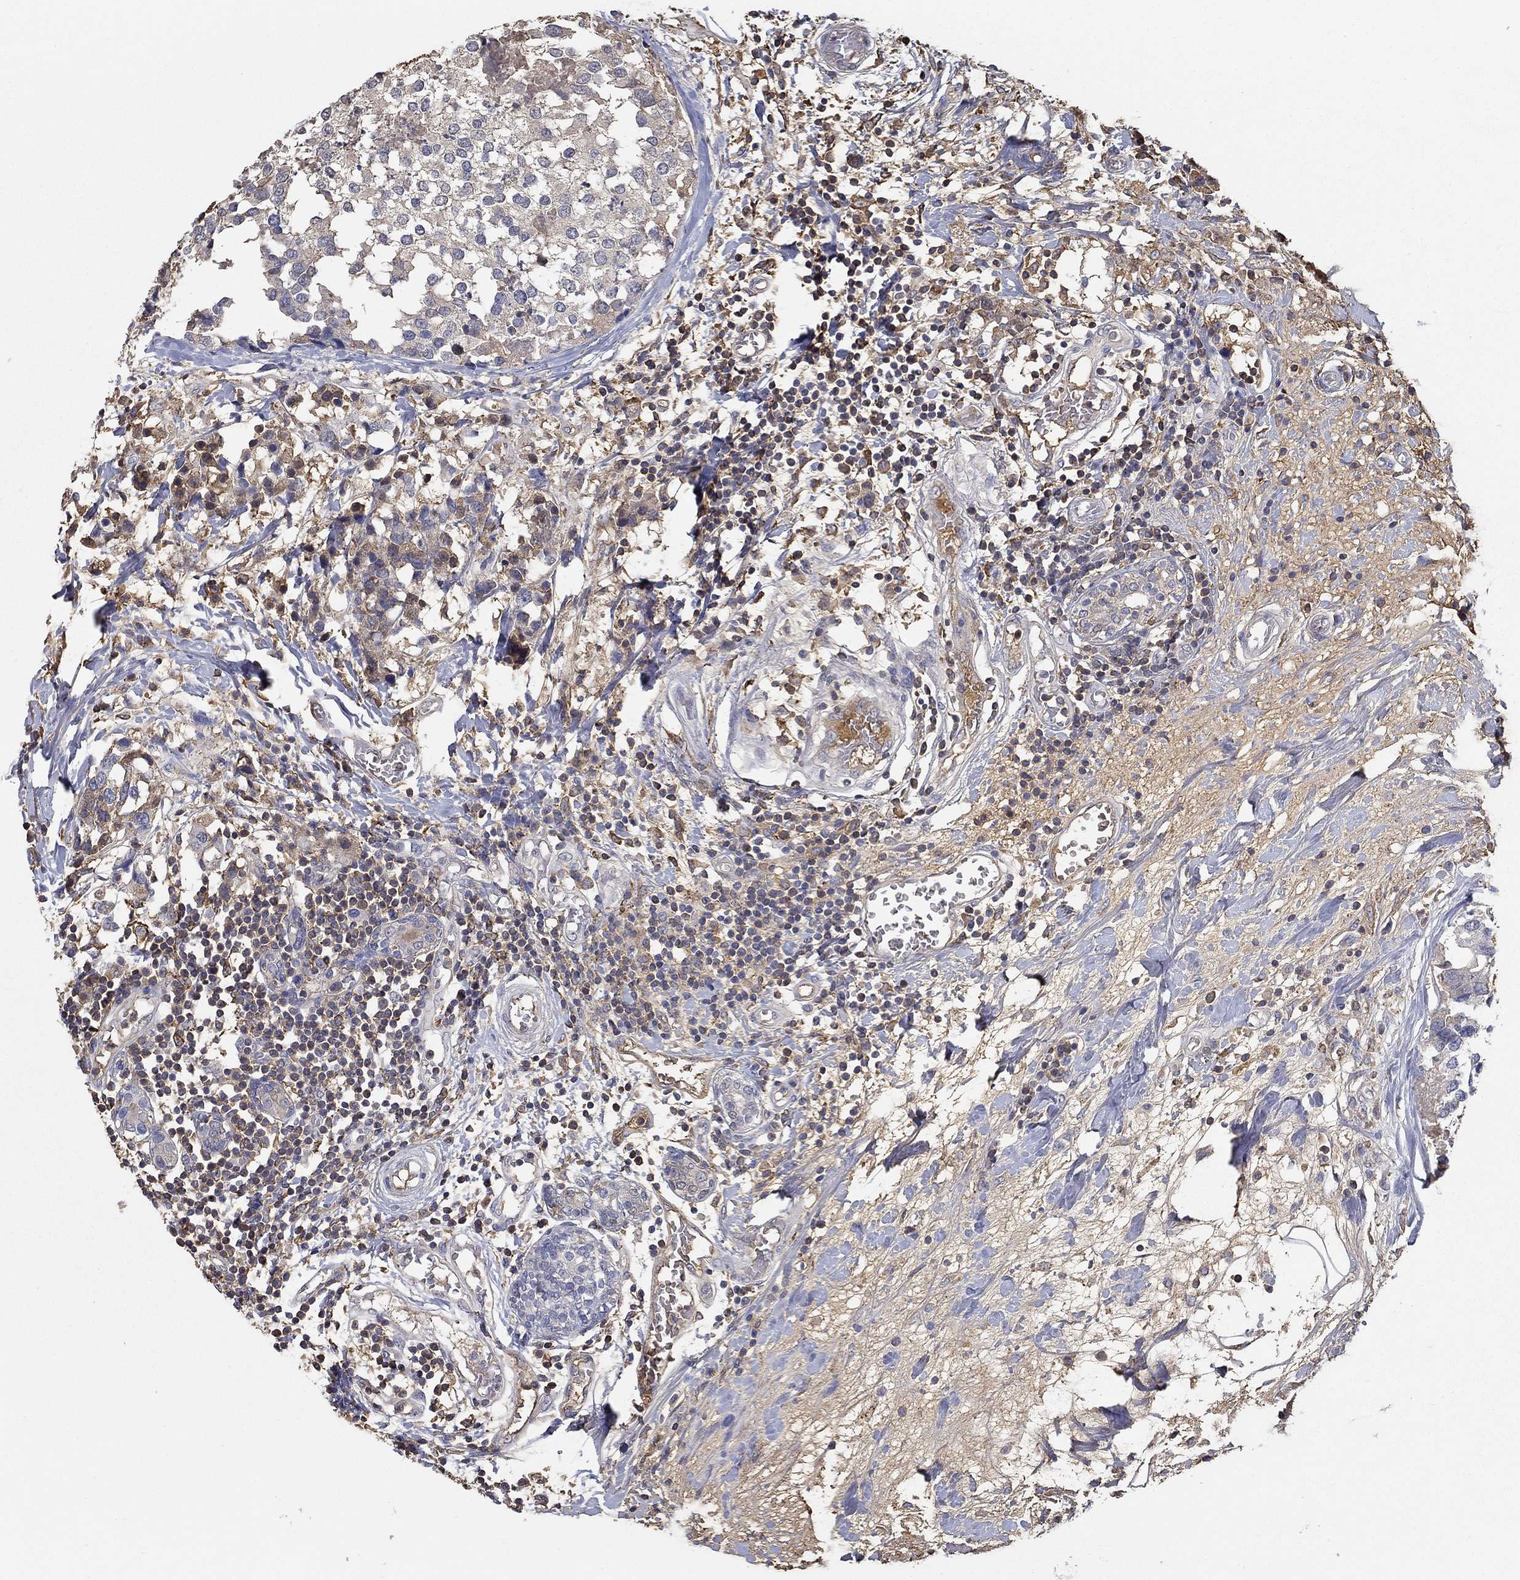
{"staining": {"intensity": "weak", "quantity": "<25%", "location": "cytoplasmic/membranous"}, "tissue": "breast cancer", "cell_type": "Tumor cells", "image_type": "cancer", "snomed": [{"axis": "morphology", "description": "Lobular carcinoma"}, {"axis": "topography", "description": "Breast"}], "caption": "Histopathology image shows no protein expression in tumor cells of lobular carcinoma (breast) tissue.", "gene": "IL10", "patient": {"sex": "female", "age": 59}}